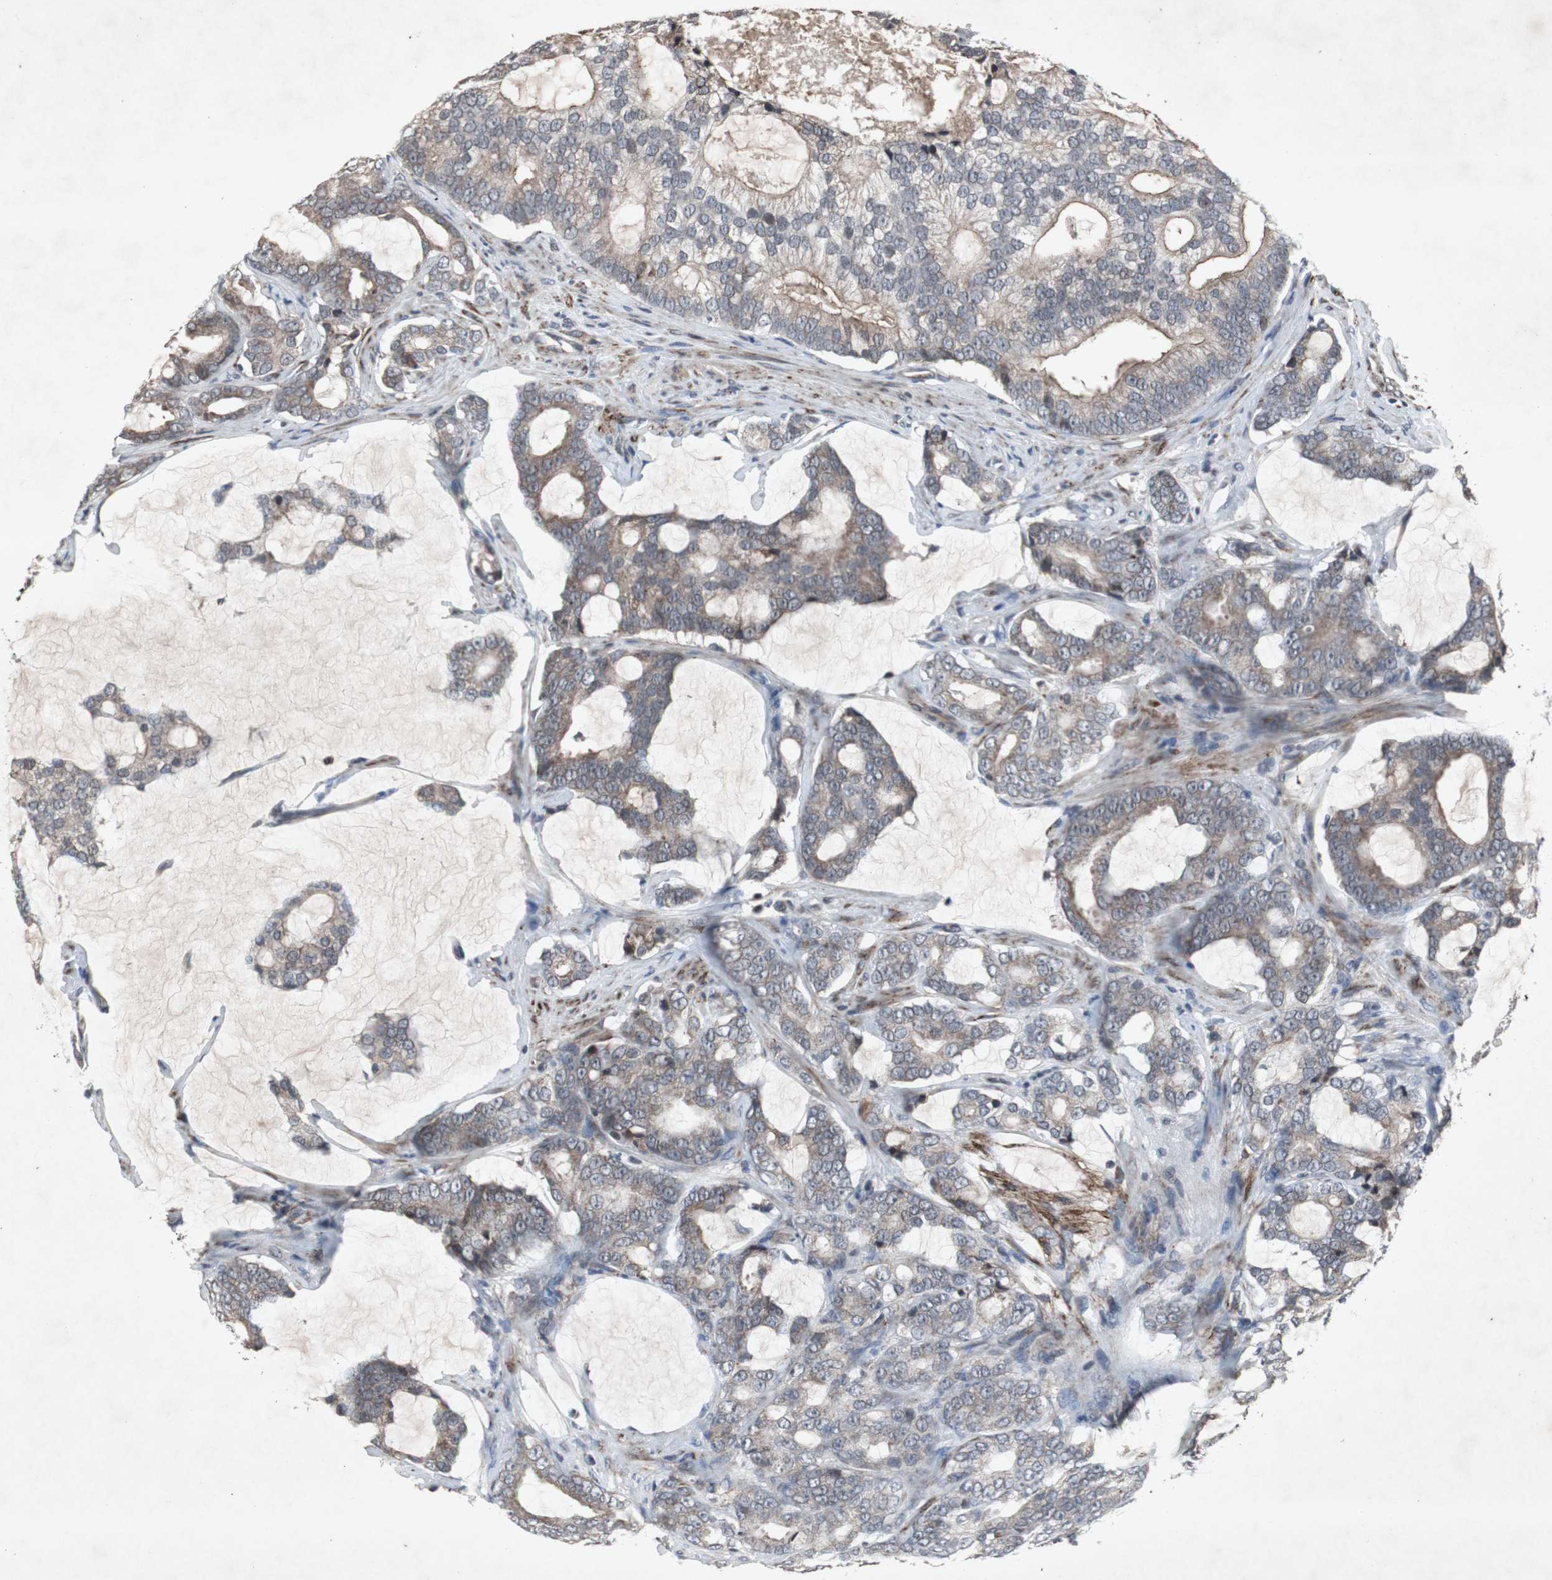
{"staining": {"intensity": "weak", "quantity": ">75%", "location": "cytoplasmic/membranous"}, "tissue": "prostate cancer", "cell_type": "Tumor cells", "image_type": "cancer", "snomed": [{"axis": "morphology", "description": "Adenocarcinoma, Low grade"}, {"axis": "topography", "description": "Prostate"}], "caption": "Tumor cells display low levels of weak cytoplasmic/membranous expression in approximately >75% of cells in low-grade adenocarcinoma (prostate).", "gene": "CRADD", "patient": {"sex": "male", "age": 58}}